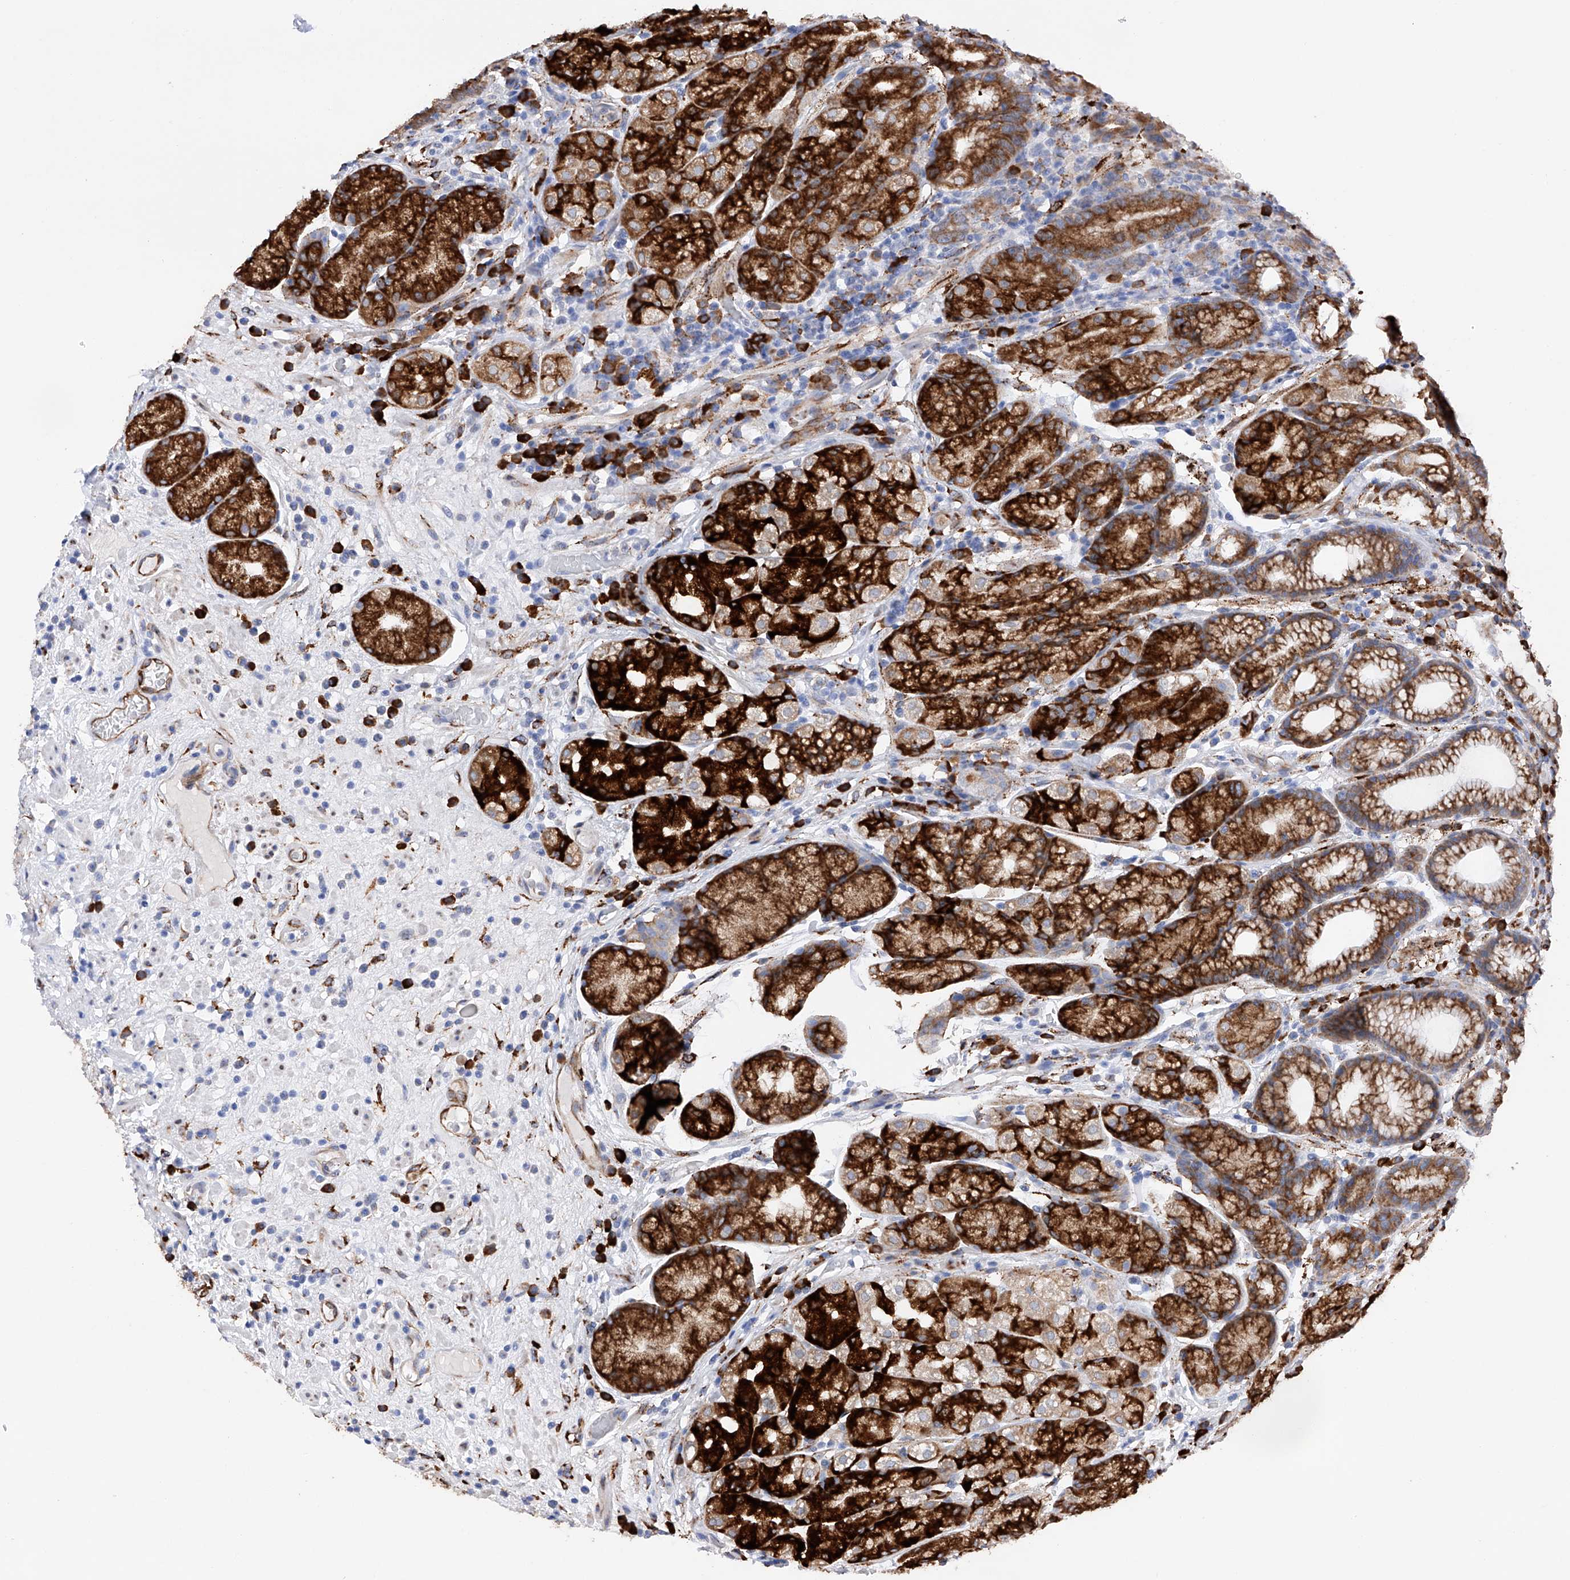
{"staining": {"intensity": "strong", "quantity": ">75%", "location": "cytoplasmic/membranous"}, "tissue": "stomach", "cell_type": "Glandular cells", "image_type": "normal", "snomed": [{"axis": "morphology", "description": "Normal tissue, NOS"}, {"axis": "topography", "description": "Stomach"}], "caption": "Strong cytoplasmic/membranous protein staining is identified in about >75% of glandular cells in stomach. (brown staining indicates protein expression, while blue staining denotes nuclei).", "gene": "PDIA5", "patient": {"sex": "male", "age": 57}}